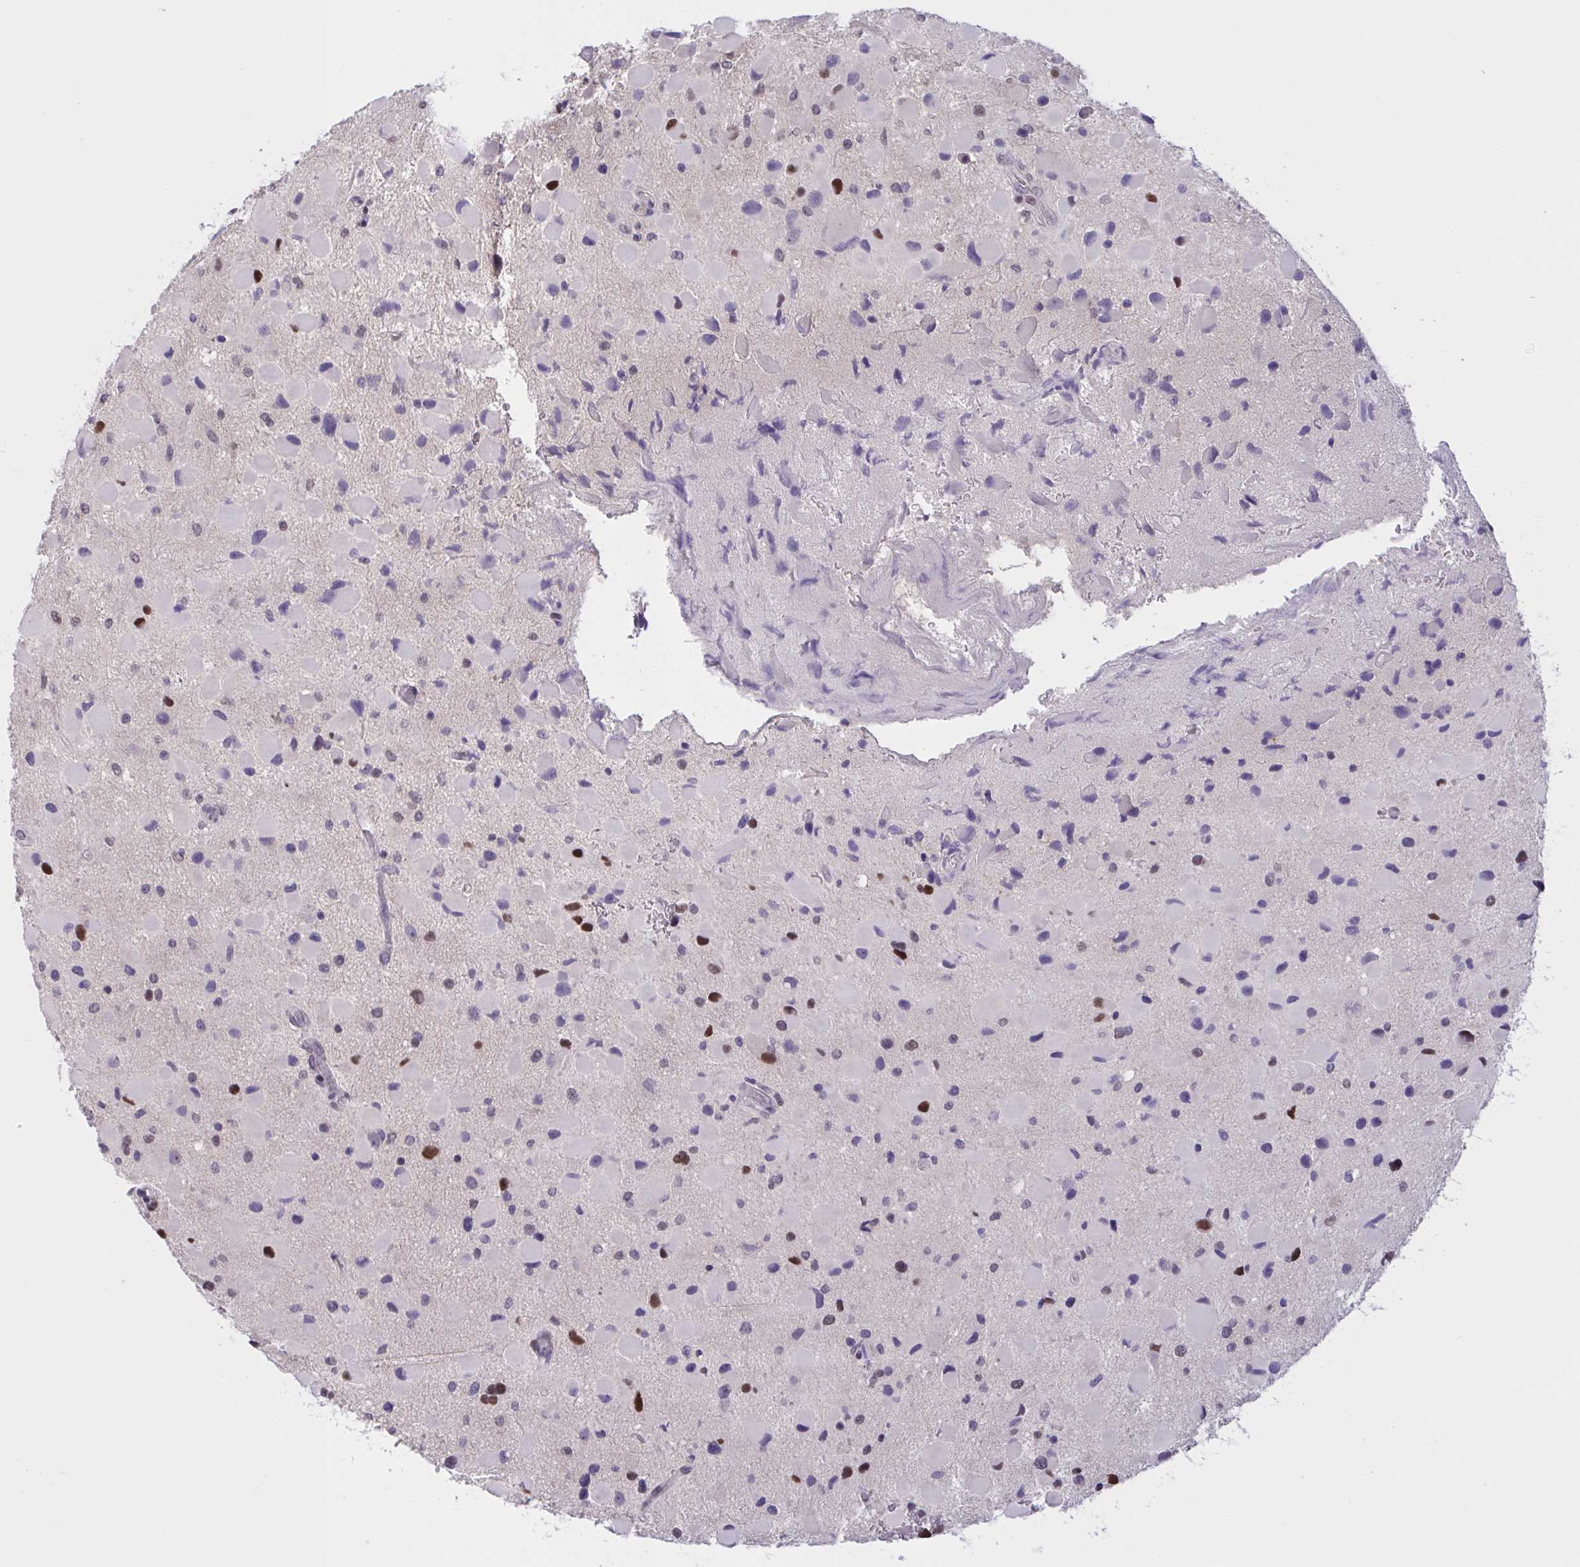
{"staining": {"intensity": "strong", "quantity": "<25%", "location": "nuclear"}, "tissue": "glioma", "cell_type": "Tumor cells", "image_type": "cancer", "snomed": [{"axis": "morphology", "description": "Glioma, malignant, Low grade"}, {"axis": "topography", "description": "Brain"}], "caption": "High-power microscopy captured an IHC micrograph of glioma, revealing strong nuclear staining in approximately <25% of tumor cells.", "gene": "RBL1", "patient": {"sex": "female", "age": 32}}